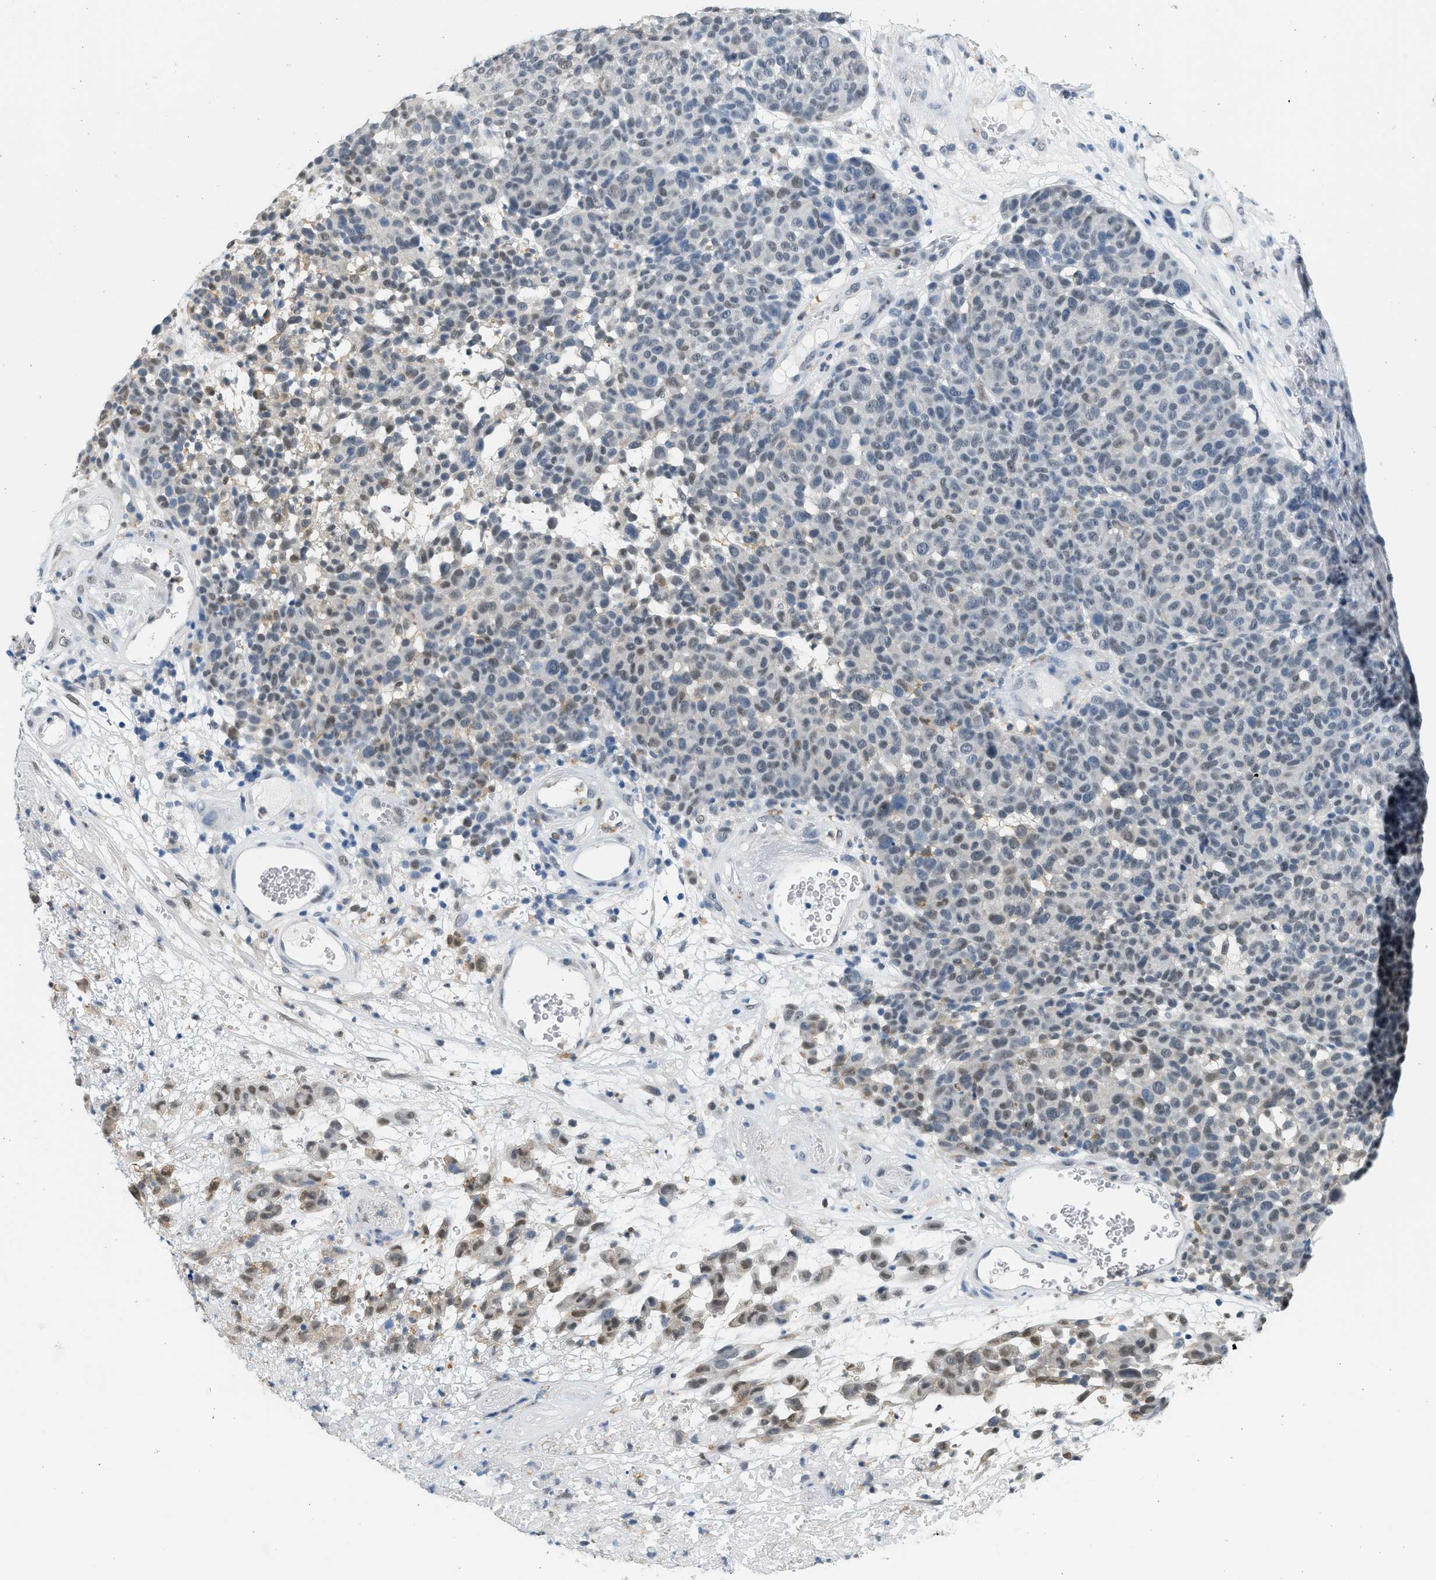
{"staining": {"intensity": "weak", "quantity": "25%-75%", "location": "nuclear"}, "tissue": "melanoma", "cell_type": "Tumor cells", "image_type": "cancer", "snomed": [{"axis": "morphology", "description": "Malignant melanoma, NOS"}, {"axis": "topography", "description": "Skin"}], "caption": "A histopathology image of human malignant melanoma stained for a protein displays weak nuclear brown staining in tumor cells.", "gene": "HIPK1", "patient": {"sex": "male", "age": 59}}